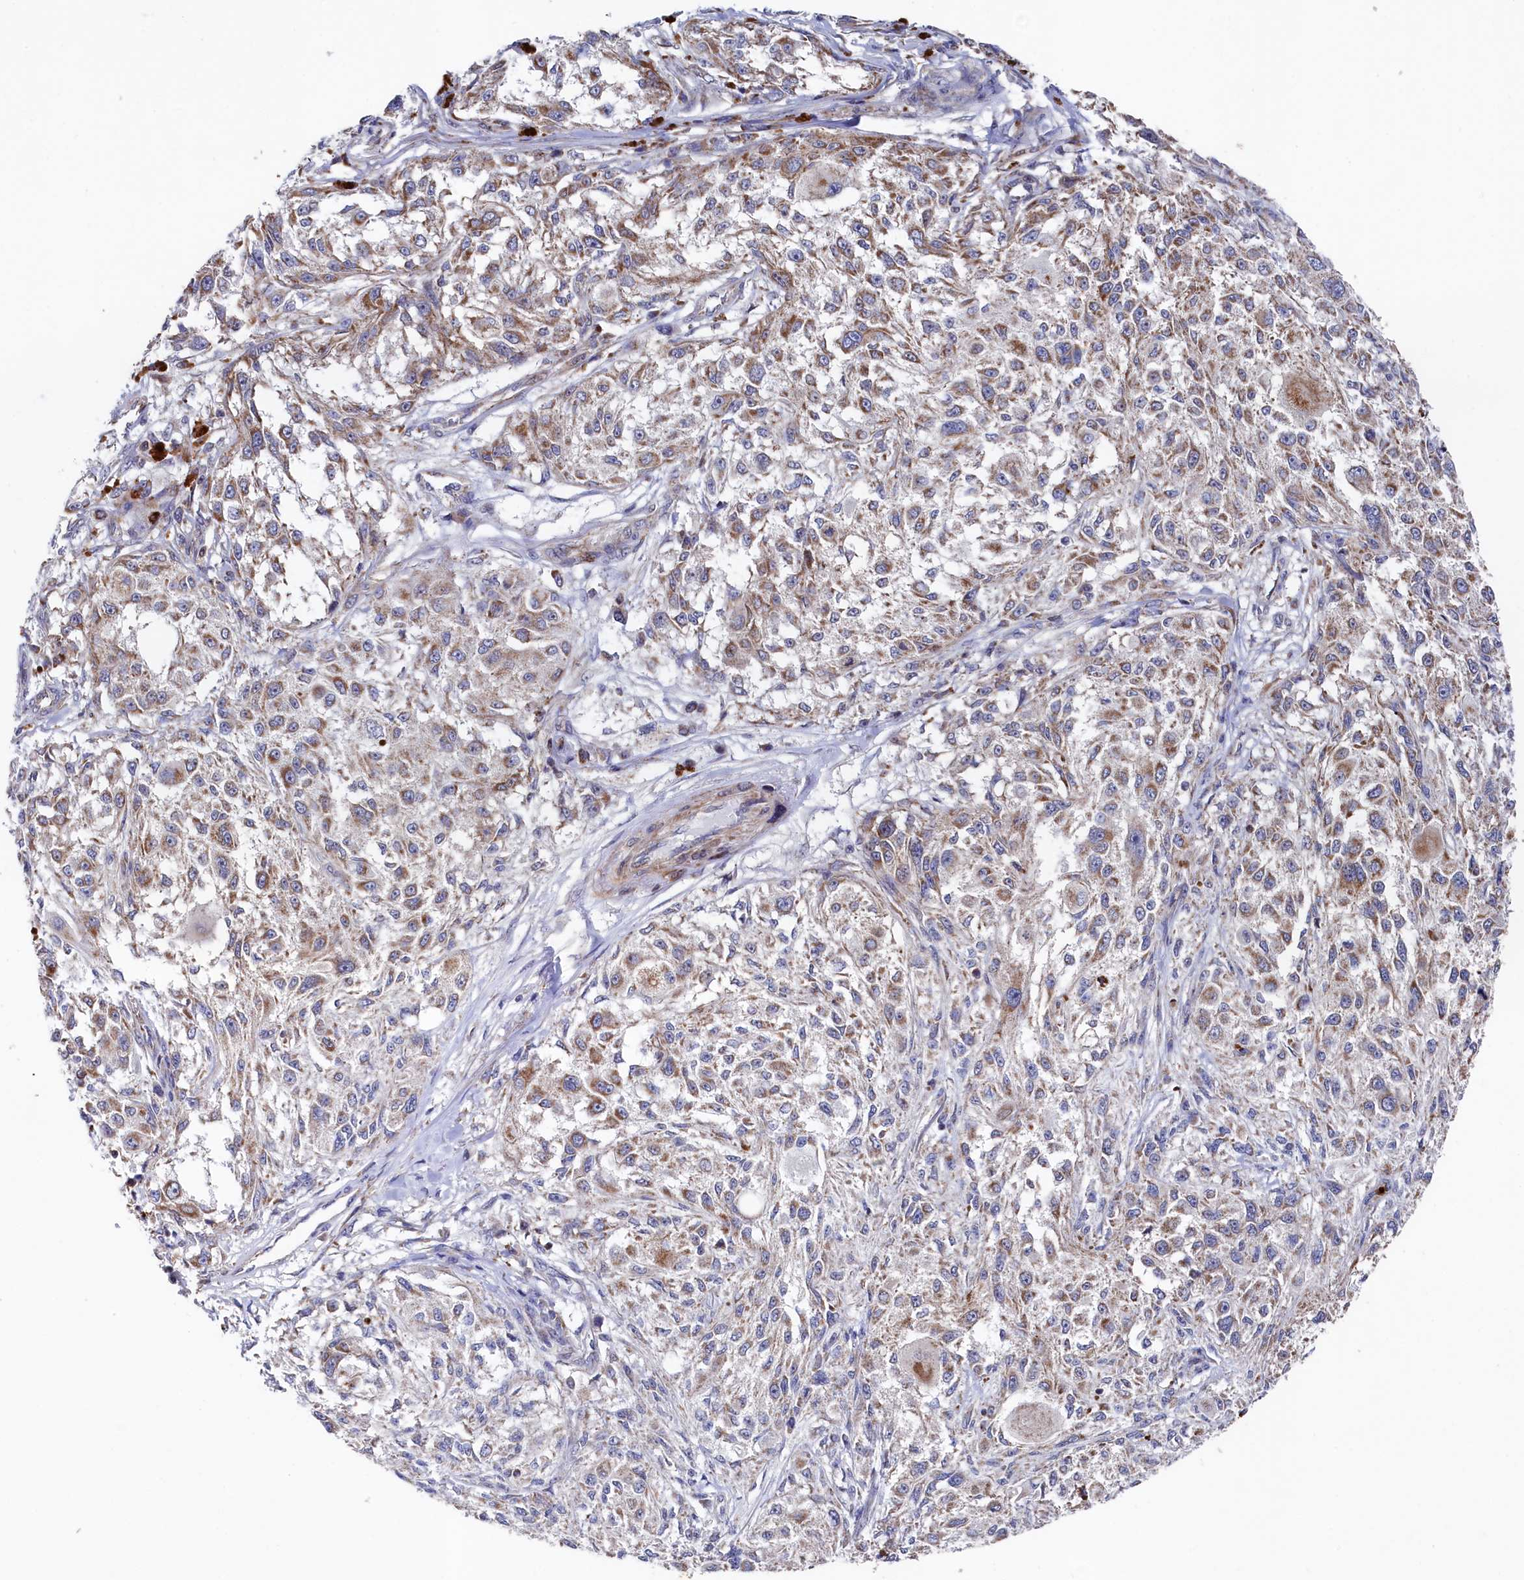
{"staining": {"intensity": "moderate", "quantity": "25%-75%", "location": "cytoplasmic/membranous"}, "tissue": "melanoma", "cell_type": "Tumor cells", "image_type": "cancer", "snomed": [{"axis": "morphology", "description": "Necrosis, NOS"}, {"axis": "morphology", "description": "Malignant melanoma, NOS"}, {"axis": "topography", "description": "Skin"}], "caption": "Protein staining displays moderate cytoplasmic/membranous expression in about 25%-75% of tumor cells in melanoma.", "gene": "CHCHD1", "patient": {"sex": "female", "age": 87}}